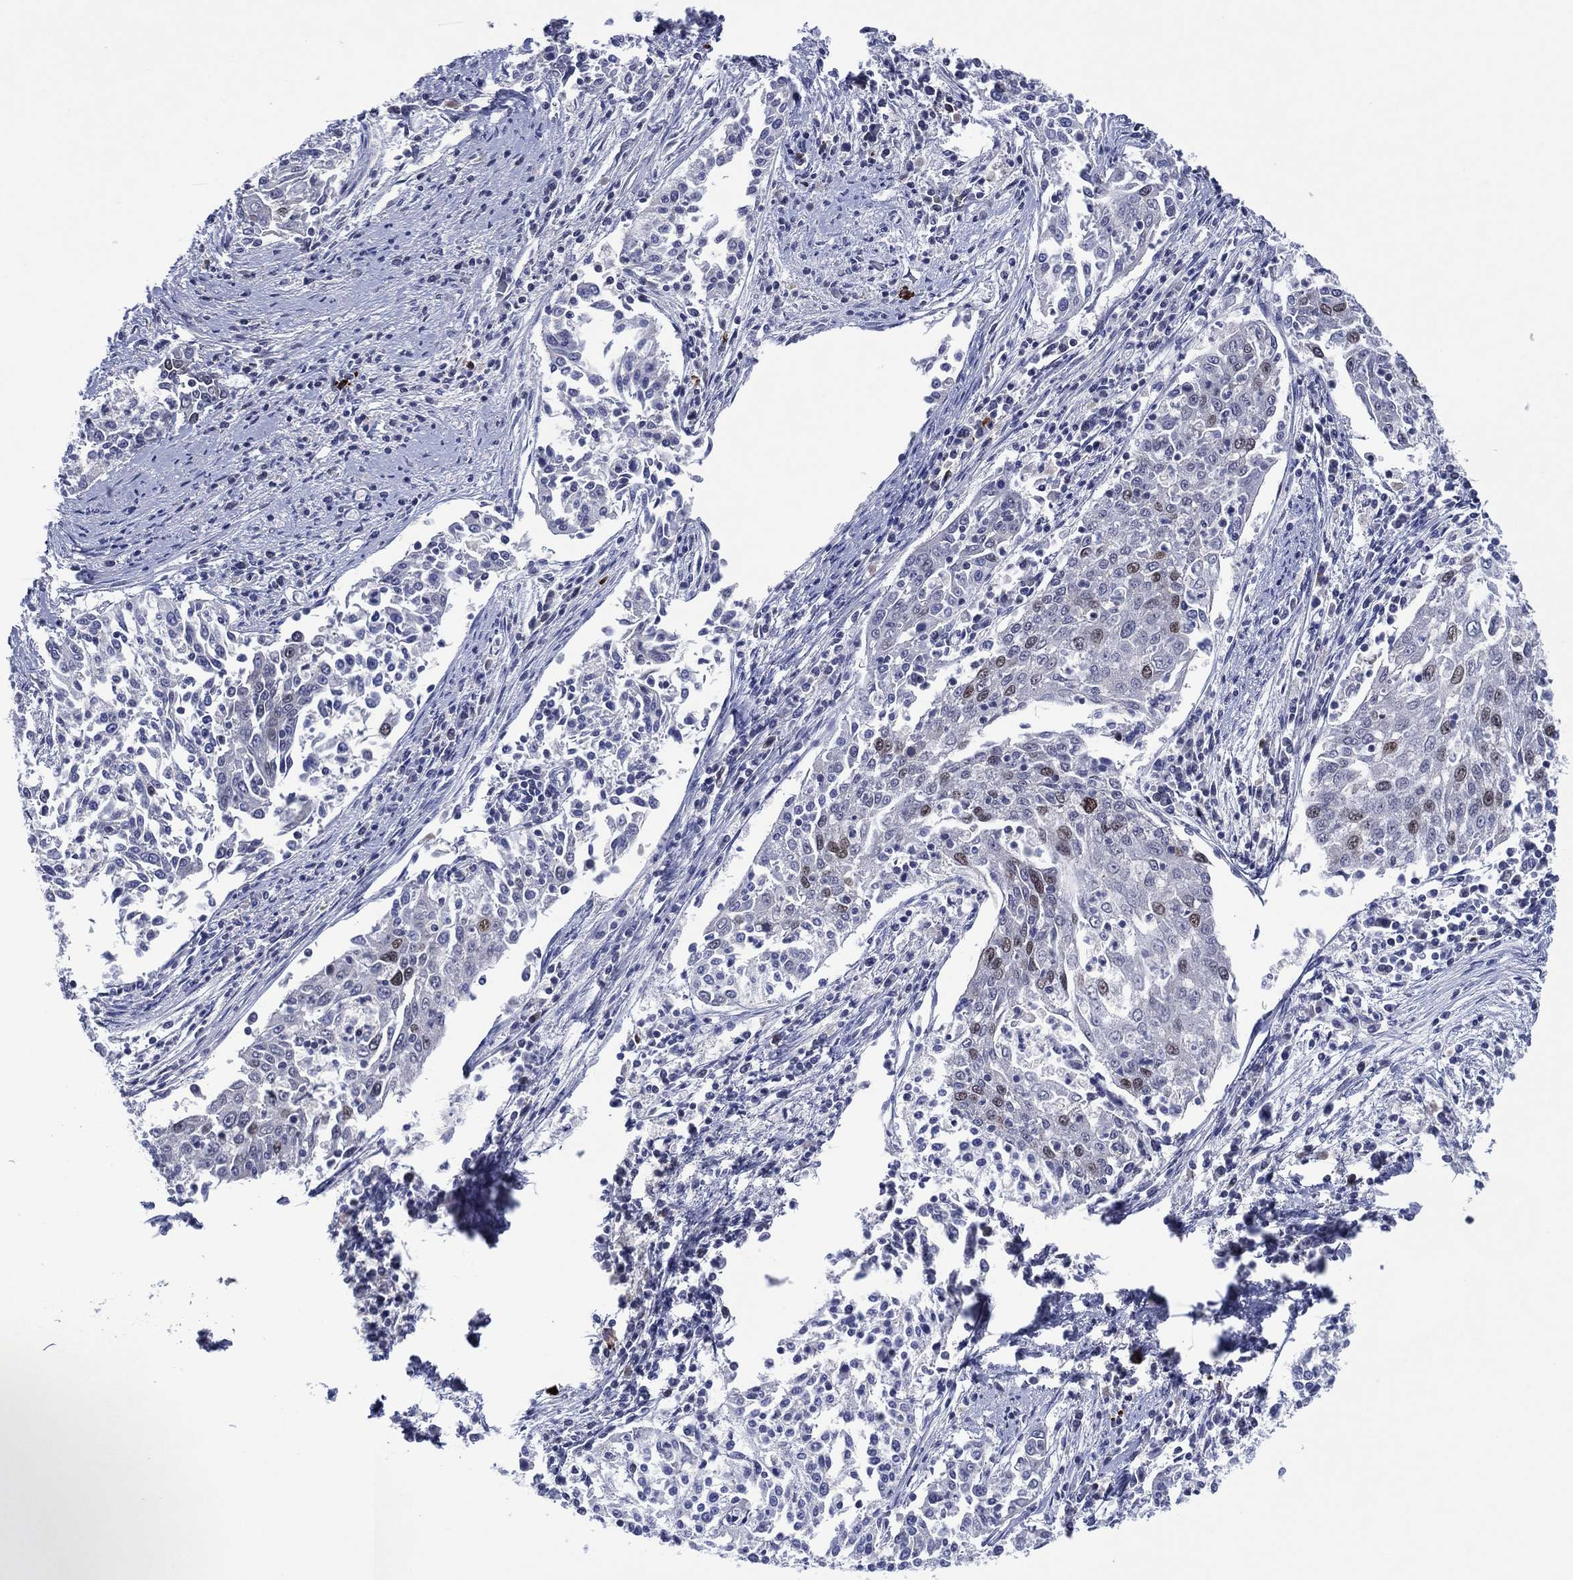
{"staining": {"intensity": "moderate", "quantity": "<25%", "location": "nuclear"}, "tissue": "cervical cancer", "cell_type": "Tumor cells", "image_type": "cancer", "snomed": [{"axis": "morphology", "description": "Squamous cell carcinoma, NOS"}, {"axis": "topography", "description": "Cervix"}], "caption": "This is an image of immunohistochemistry (IHC) staining of cervical cancer (squamous cell carcinoma), which shows moderate staining in the nuclear of tumor cells.", "gene": "GATA6", "patient": {"sex": "female", "age": 41}}